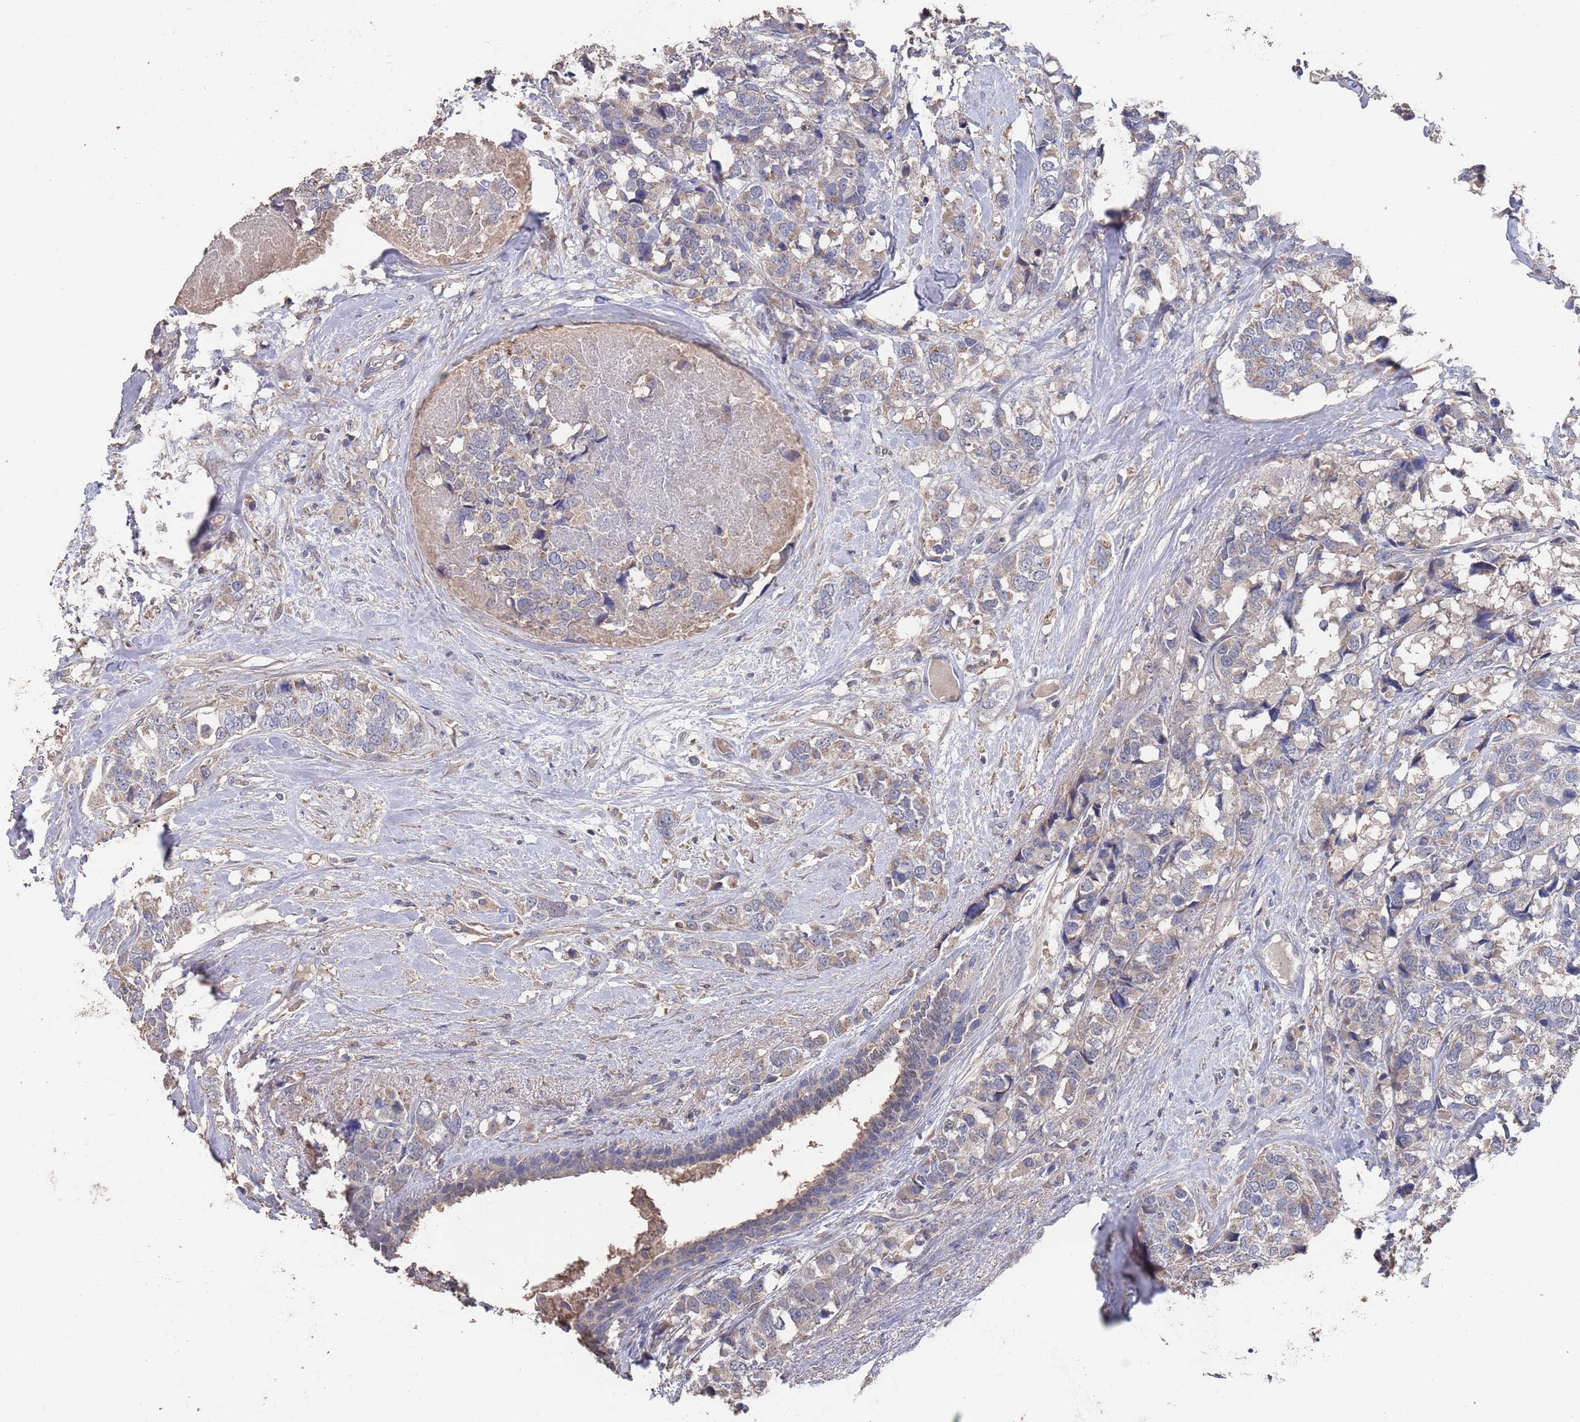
{"staining": {"intensity": "weak", "quantity": "<25%", "location": "cytoplasmic/membranous"}, "tissue": "breast cancer", "cell_type": "Tumor cells", "image_type": "cancer", "snomed": [{"axis": "morphology", "description": "Lobular carcinoma"}, {"axis": "topography", "description": "Breast"}], "caption": "DAB (3,3'-diaminobenzidine) immunohistochemical staining of breast cancer (lobular carcinoma) displays no significant staining in tumor cells.", "gene": "BTBD18", "patient": {"sex": "female", "age": 59}}